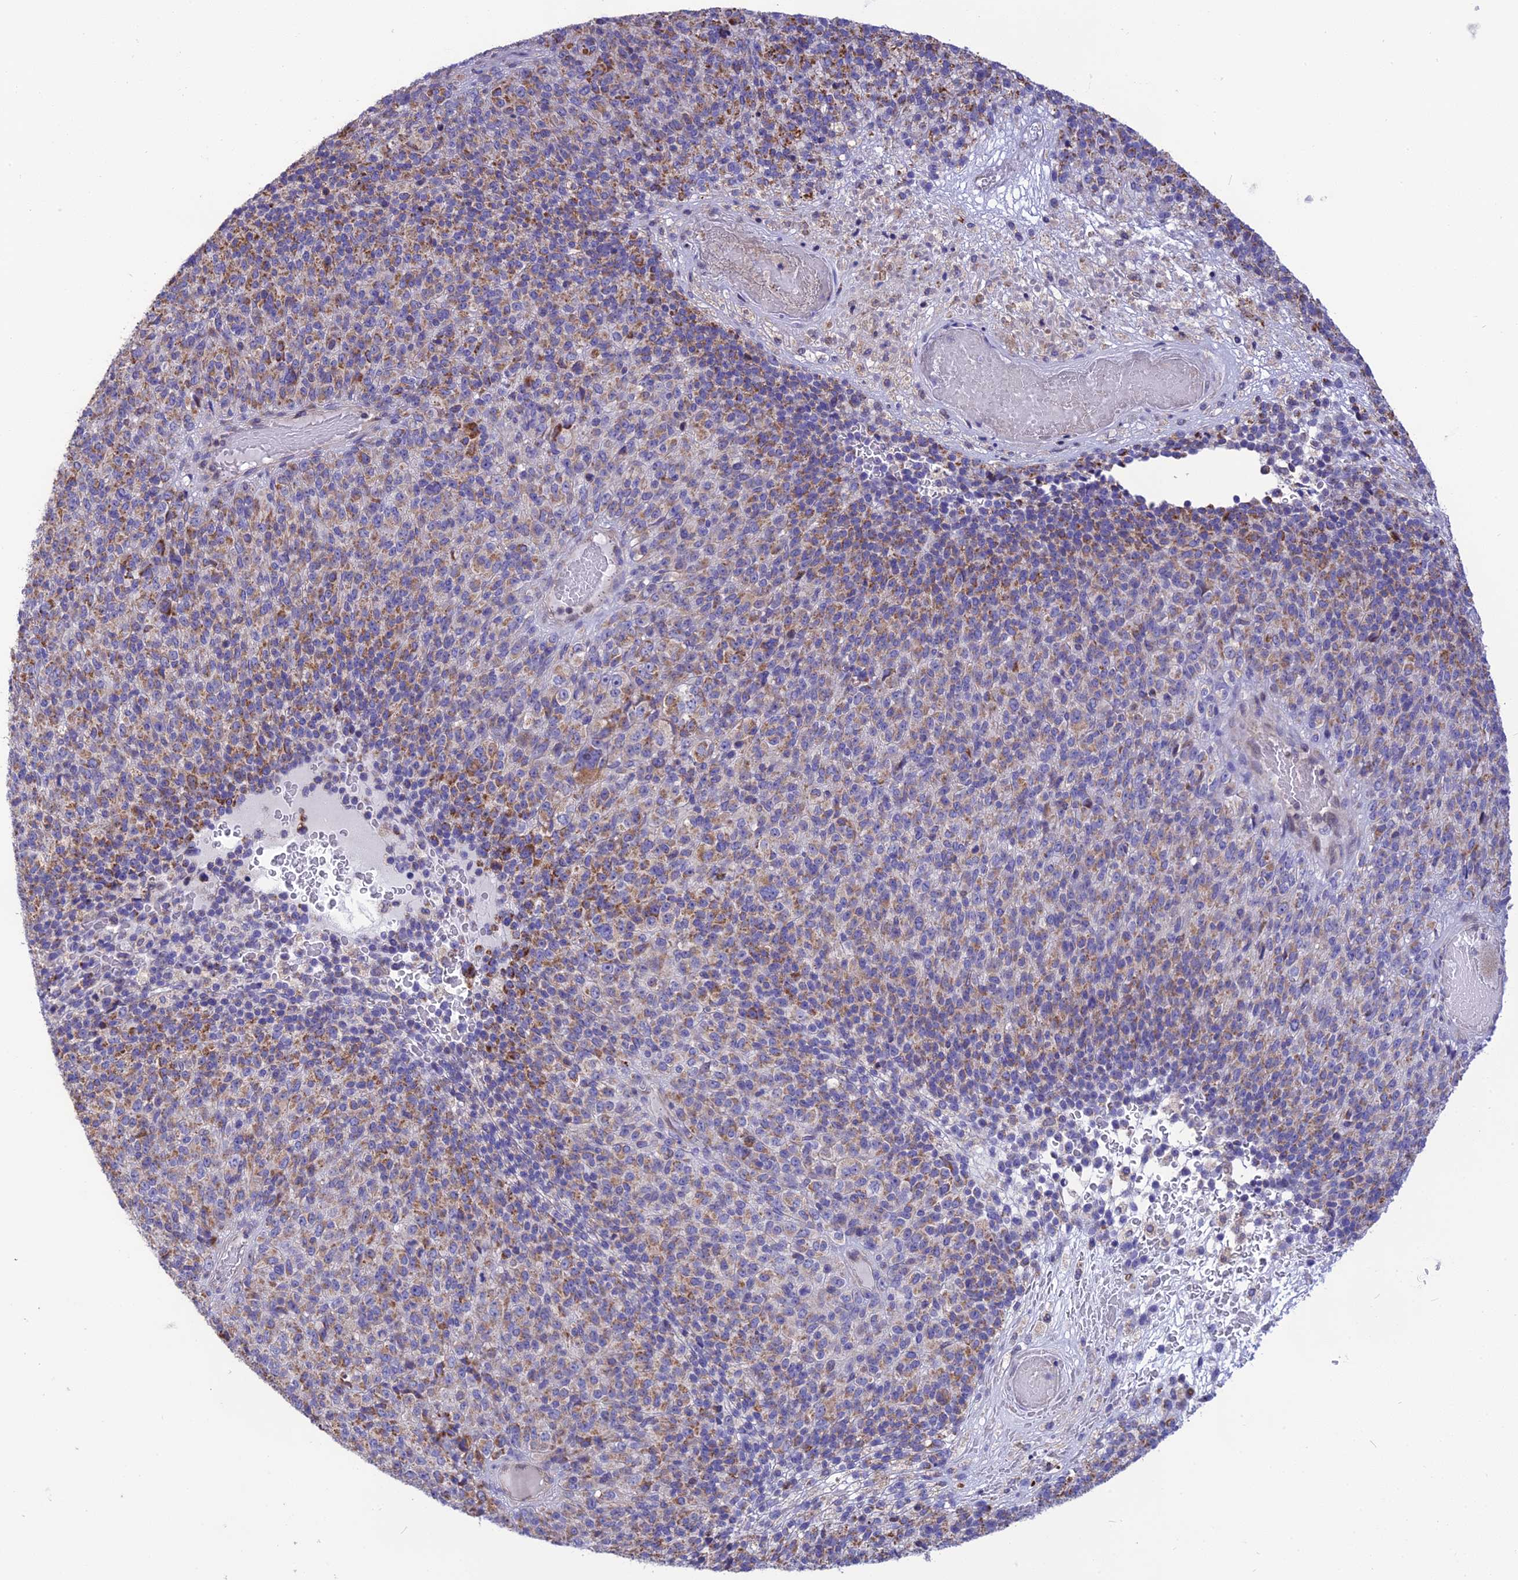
{"staining": {"intensity": "moderate", "quantity": "25%-75%", "location": "cytoplasmic/membranous"}, "tissue": "melanoma", "cell_type": "Tumor cells", "image_type": "cancer", "snomed": [{"axis": "morphology", "description": "Malignant melanoma, Metastatic site"}, {"axis": "topography", "description": "Brain"}], "caption": "Brown immunohistochemical staining in human malignant melanoma (metastatic site) displays moderate cytoplasmic/membranous expression in about 25%-75% of tumor cells. (DAB = brown stain, brightfield microscopy at high magnification).", "gene": "DOC2B", "patient": {"sex": "female", "age": 56}}